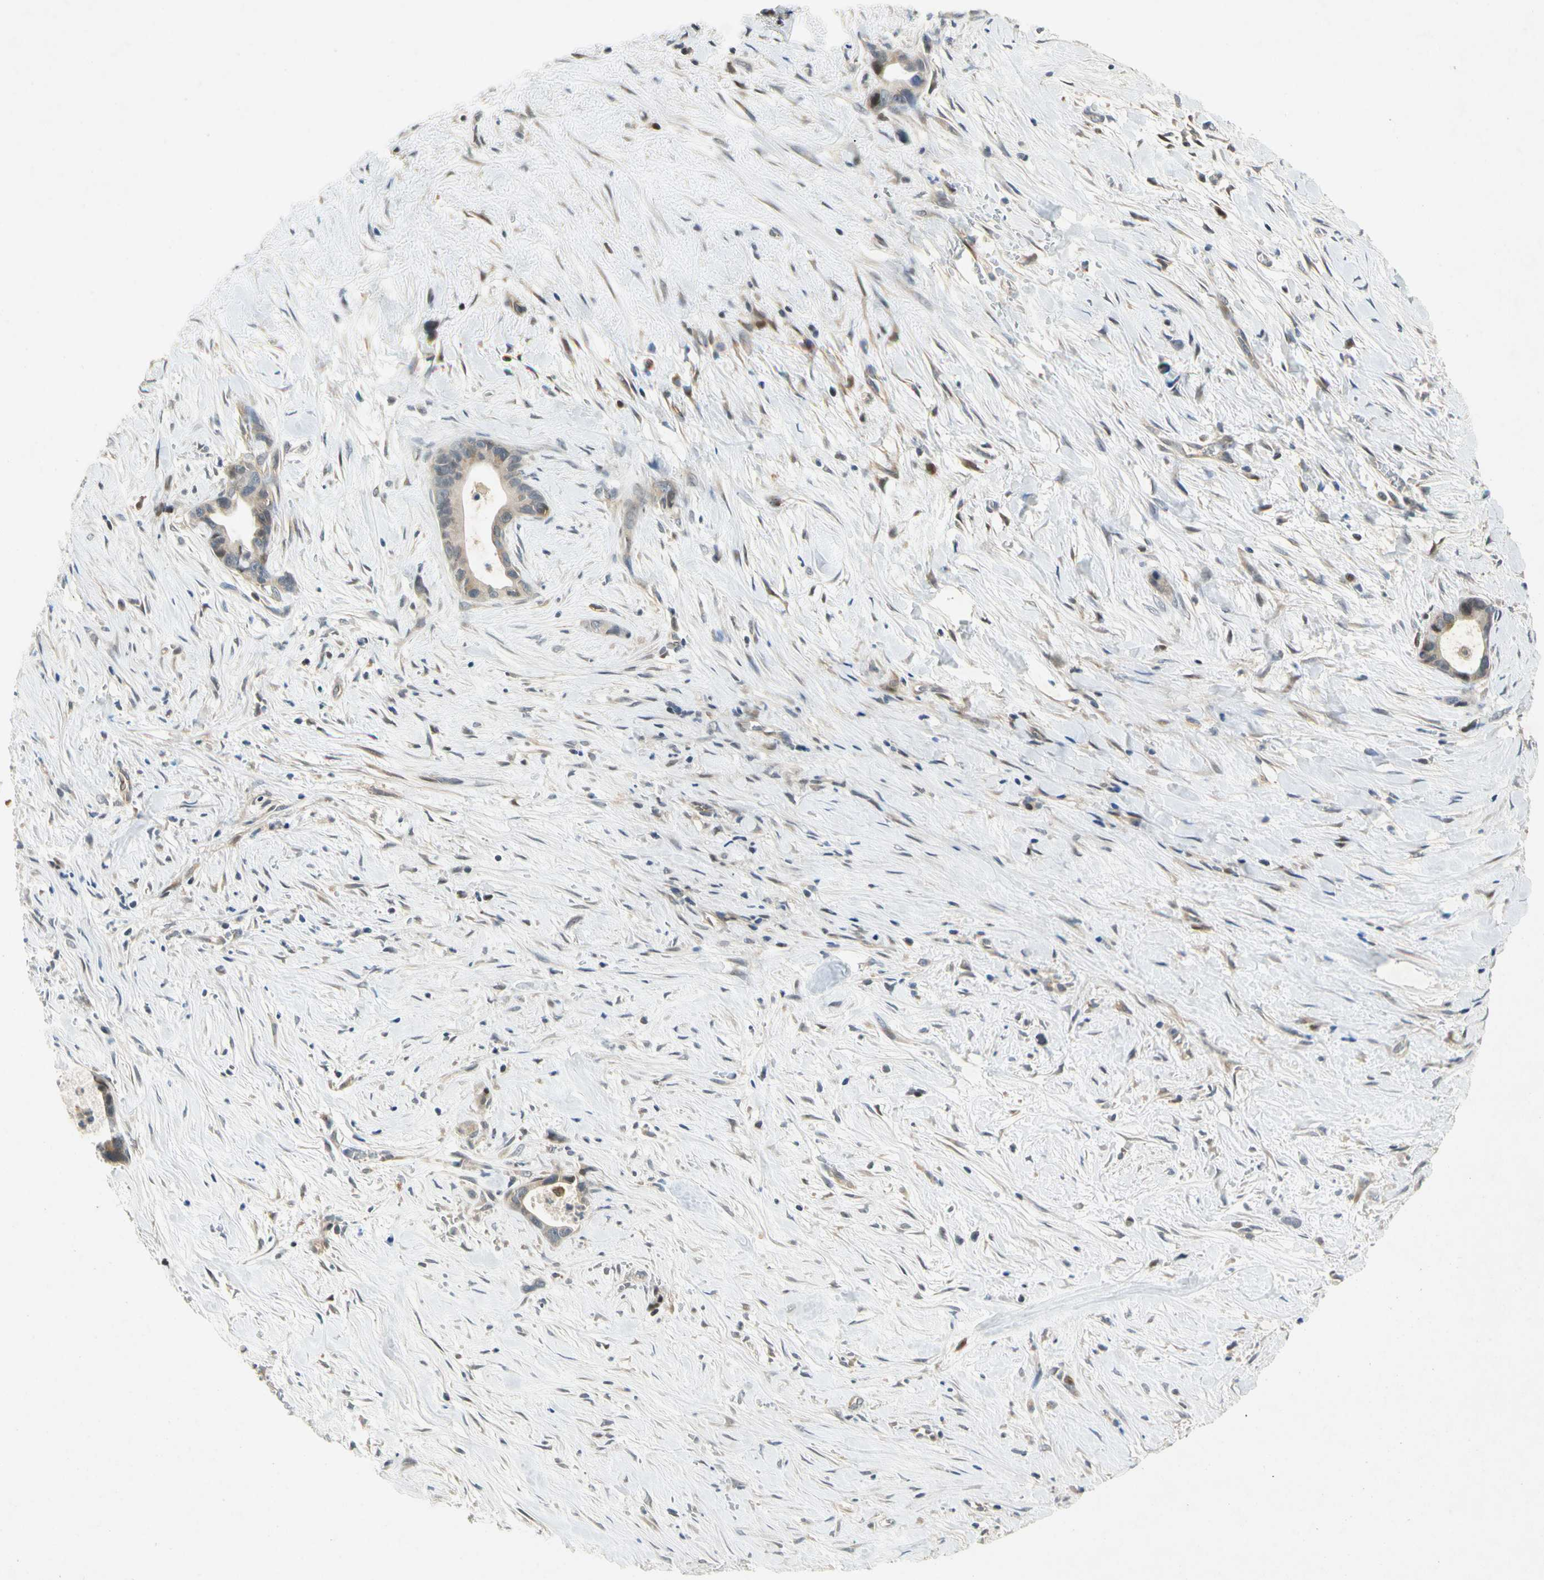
{"staining": {"intensity": "weak", "quantity": "25%-75%", "location": "cytoplasmic/membranous,nuclear"}, "tissue": "liver cancer", "cell_type": "Tumor cells", "image_type": "cancer", "snomed": [{"axis": "morphology", "description": "Cholangiocarcinoma"}, {"axis": "topography", "description": "Liver"}], "caption": "Human liver cancer (cholangiocarcinoma) stained for a protein (brown) demonstrates weak cytoplasmic/membranous and nuclear positive expression in about 25%-75% of tumor cells.", "gene": "GATD1", "patient": {"sex": "female", "age": 55}}